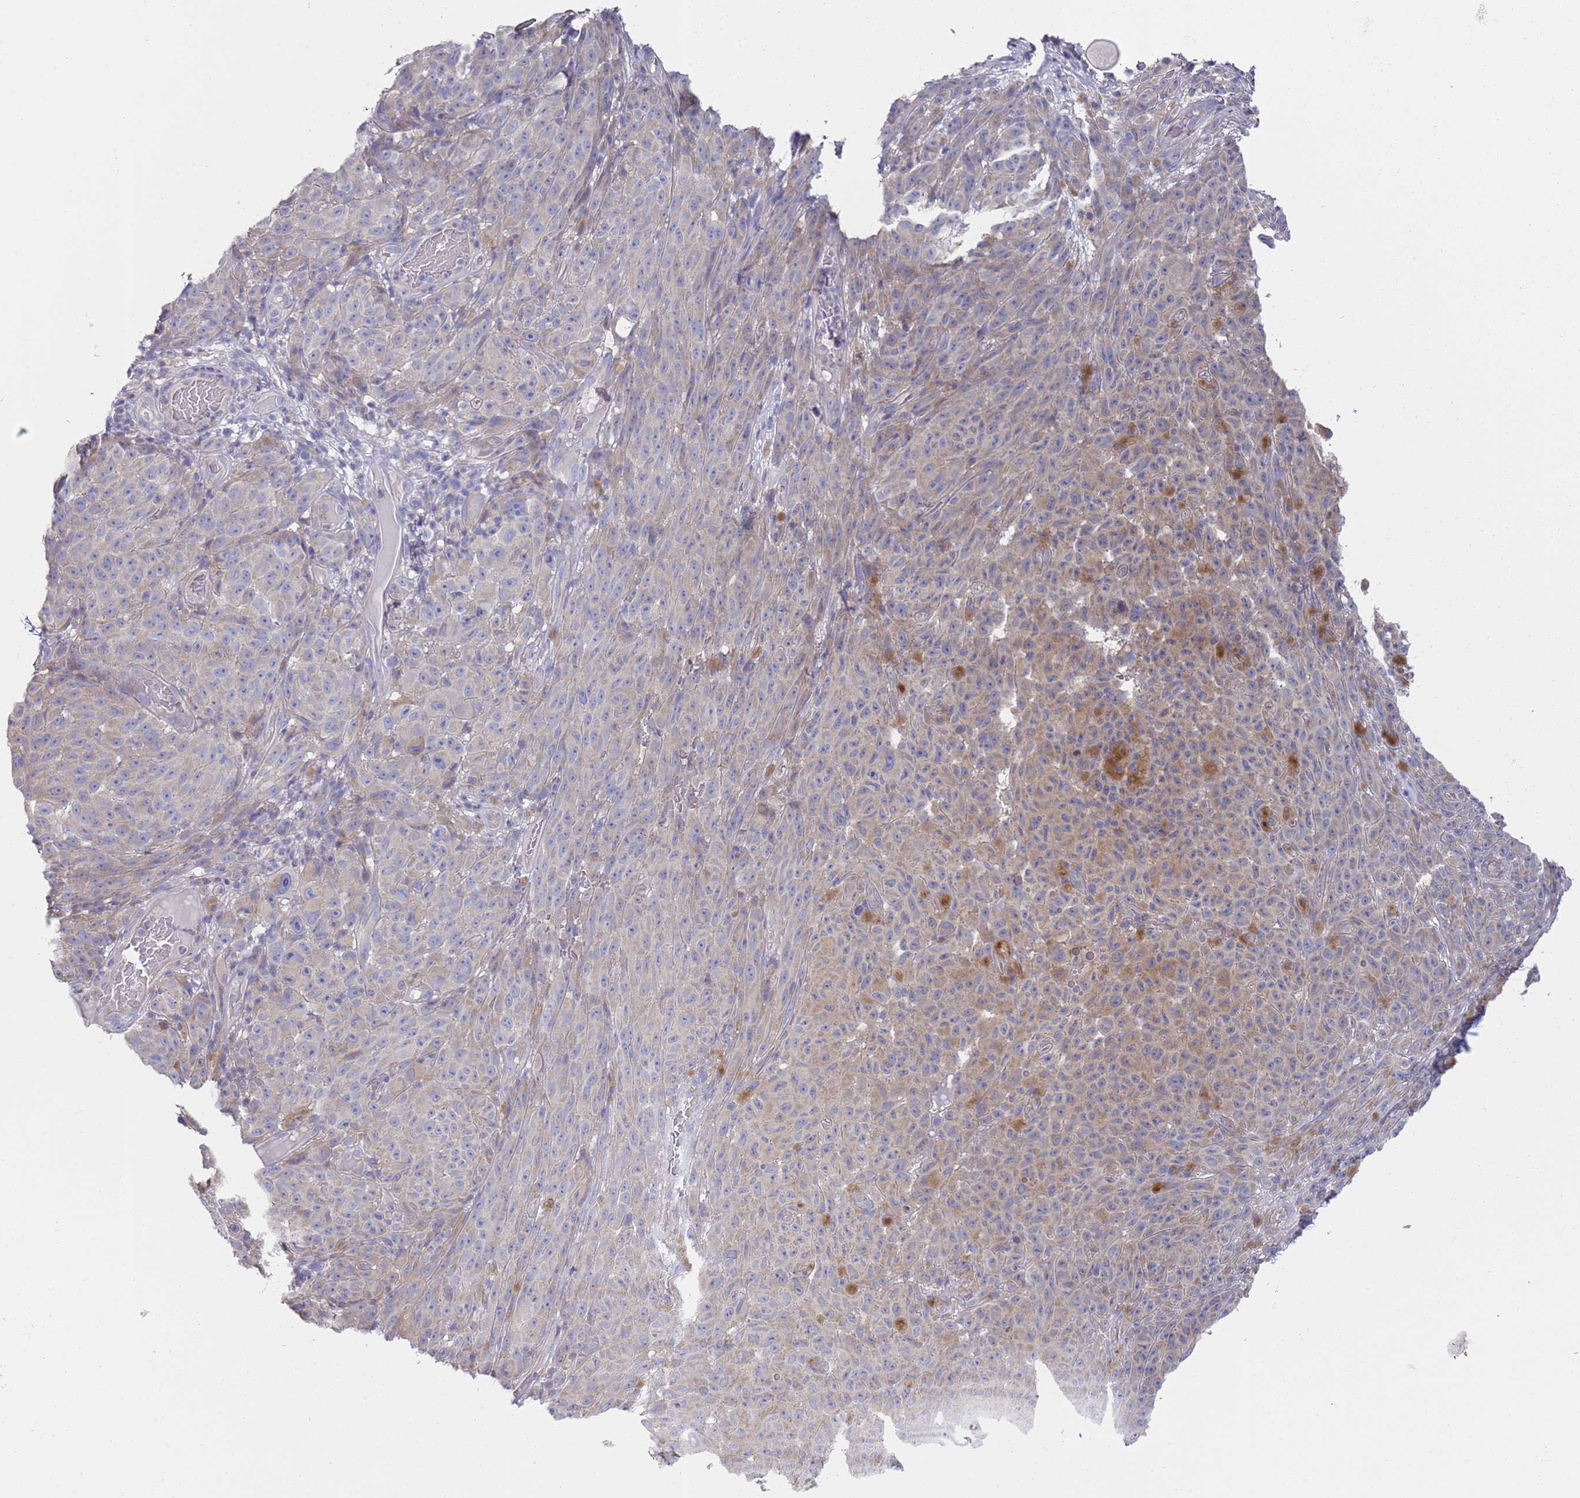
{"staining": {"intensity": "moderate", "quantity": "<25%", "location": "cytoplasmic/membranous"}, "tissue": "melanoma", "cell_type": "Tumor cells", "image_type": "cancer", "snomed": [{"axis": "morphology", "description": "Malignant melanoma, NOS"}, {"axis": "topography", "description": "Skin"}], "caption": "An image of malignant melanoma stained for a protein demonstrates moderate cytoplasmic/membranous brown staining in tumor cells. The staining was performed using DAB, with brown indicating positive protein expression. Nuclei are stained blue with hematoxylin.", "gene": "SCAPER", "patient": {"sex": "female", "age": 82}}